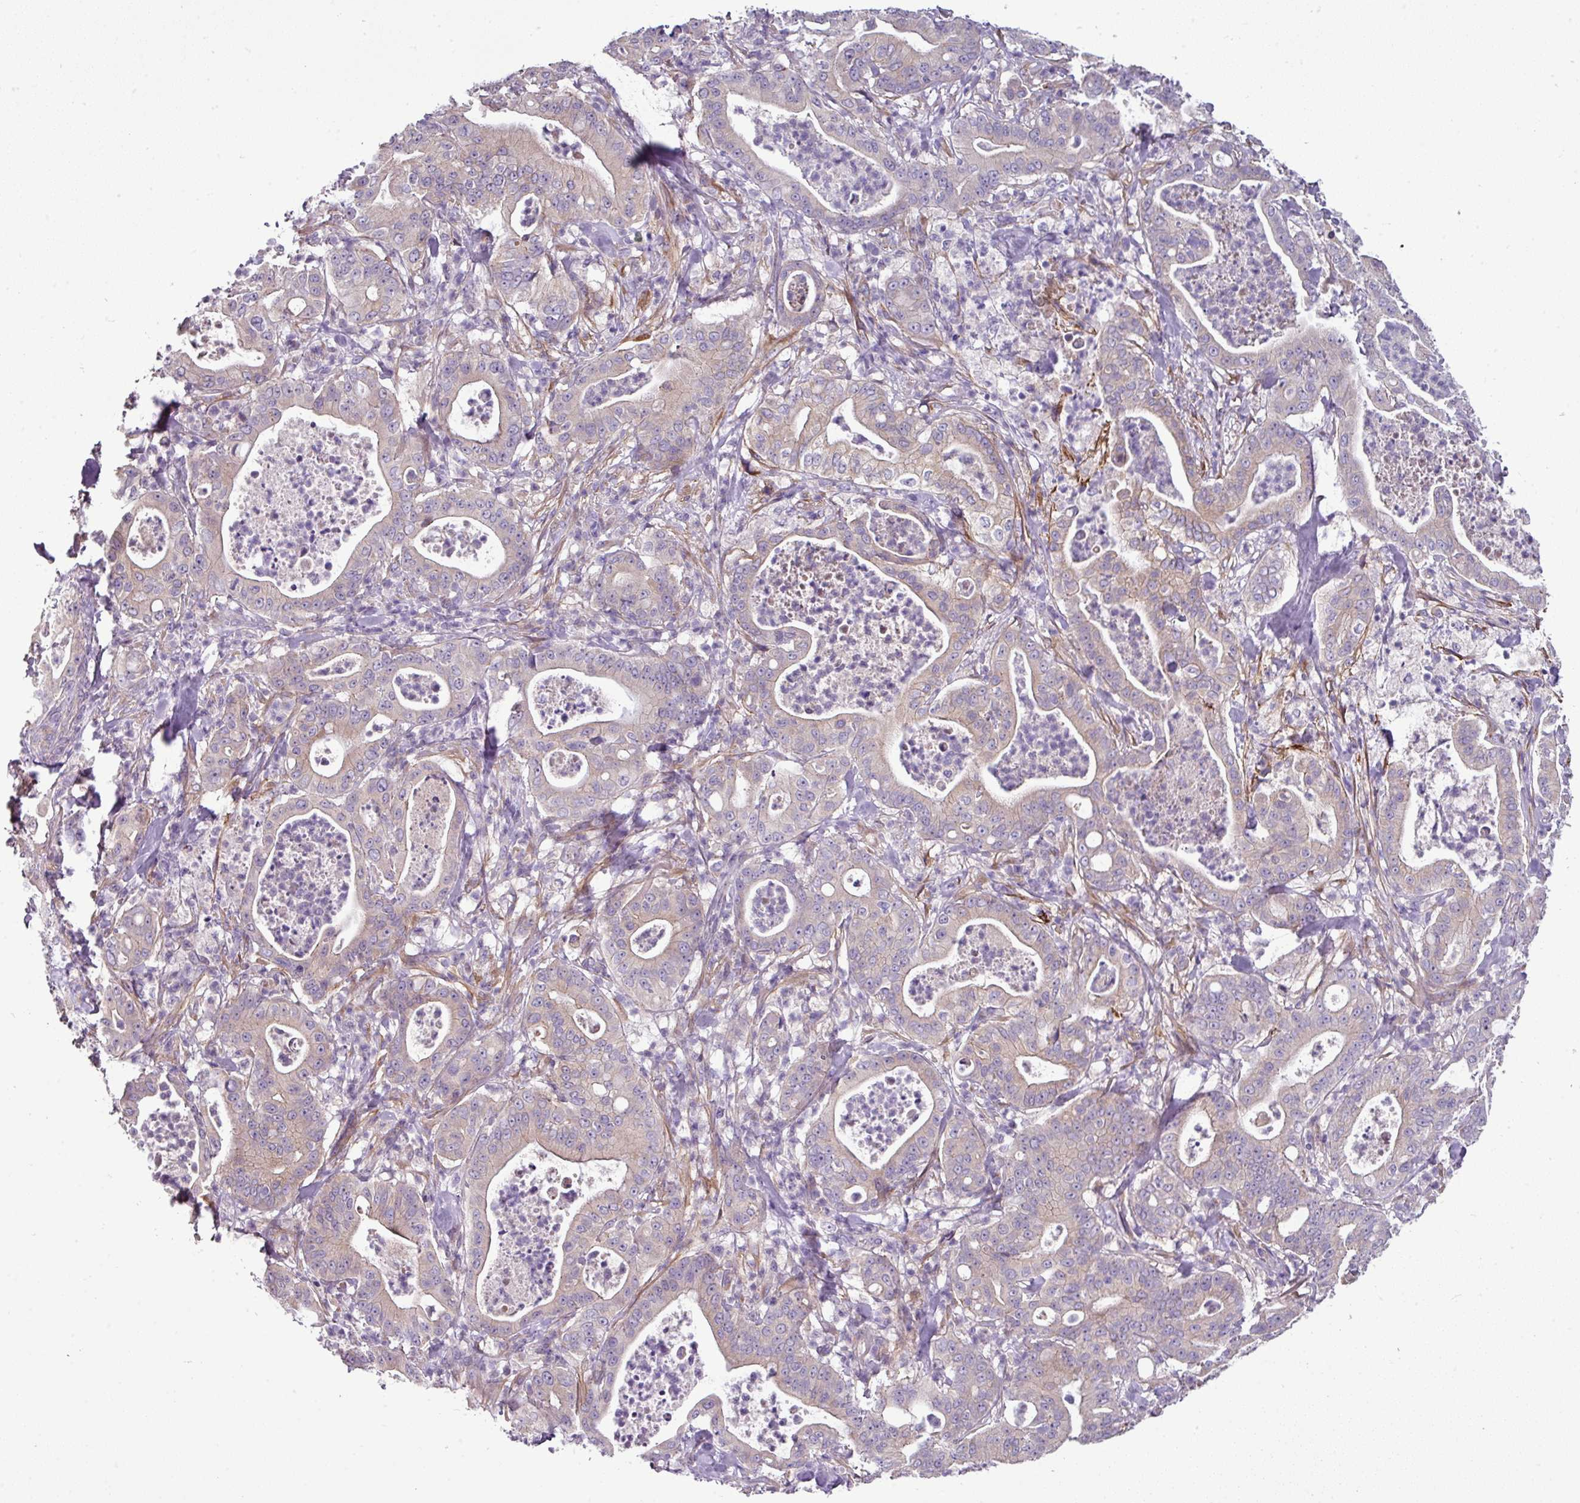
{"staining": {"intensity": "weak", "quantity": "<25%", "location": "cytoplasmic/membranous"}, "tissue": "pancreatic cancer", "cell_type": "Tumor cells", "image_type": "cancer", "snomed": [{"axis": "morphology", "description": "Adenocarcinoma, NOS"}, {"axis": "topography", "description": "Pancreas"}], "caption": "A photomicrograph of pancreatic cancer stained for a protein exhibits no brown staining in tumor cells.", "gene": "GAN", "patient": {"sex": "male", "age": 71}}